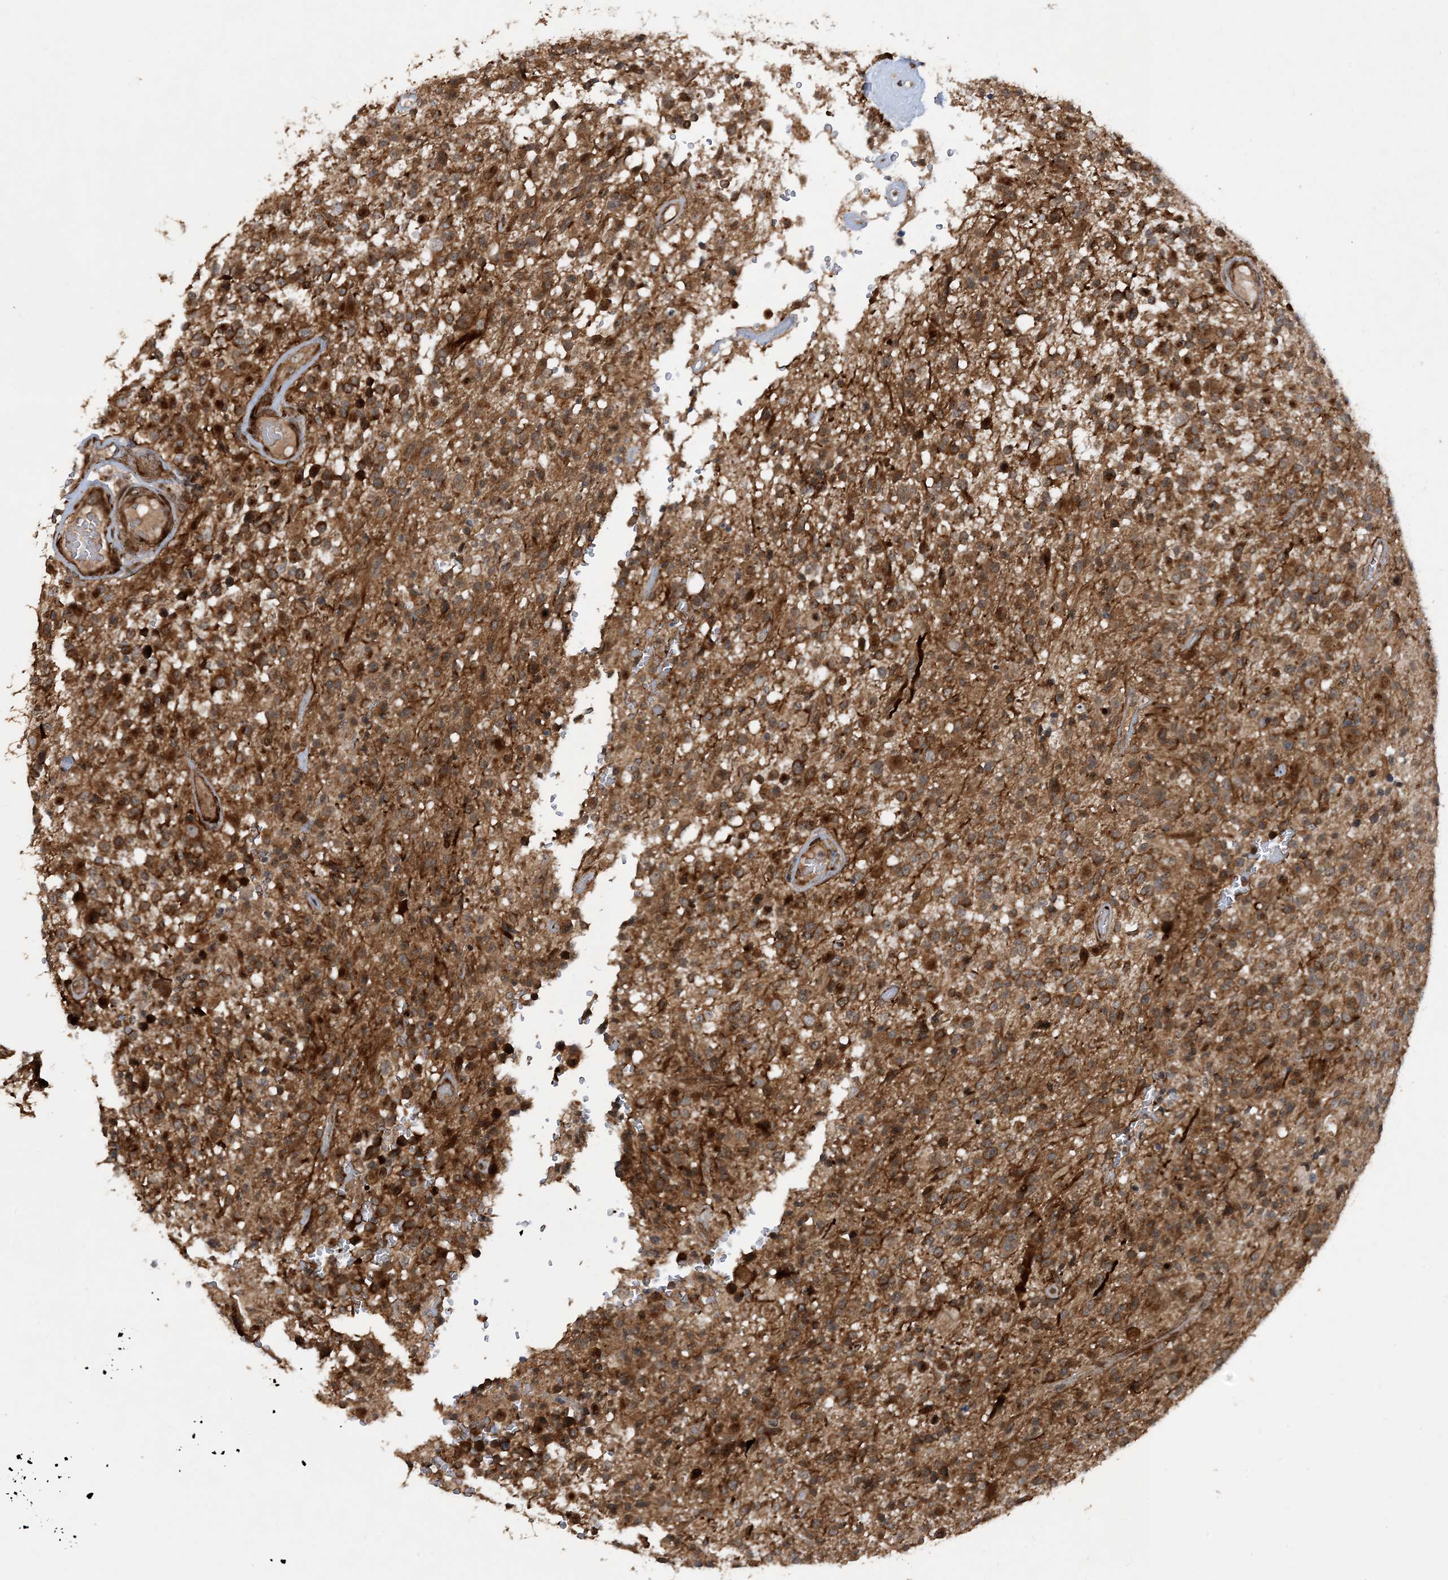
{"staining": {"intensity": "moderate", "quantity": ">75%", "location": "cytoplasmic/membranous"}, "tissue": "glioma", "cell_type": "Tumor cells", "image_type": "cancer", "snomed": [{"axis": "morphology", "description": "Glioma, malignant, High grade"}, {"axis": "morphology", "description": "Glioblastoma, NOS"}, {"axis": "topography", "description": "Brain"}], "caption": "Immunohistochemistry photomicrograph of glioma stained for a protein (brown), which shows medium levels of moderate cytoplasmic/membranous staining in about >75% of tumor cells.", "gene": "HEMK1", "patient": {"sex": "male", "age": 60}}